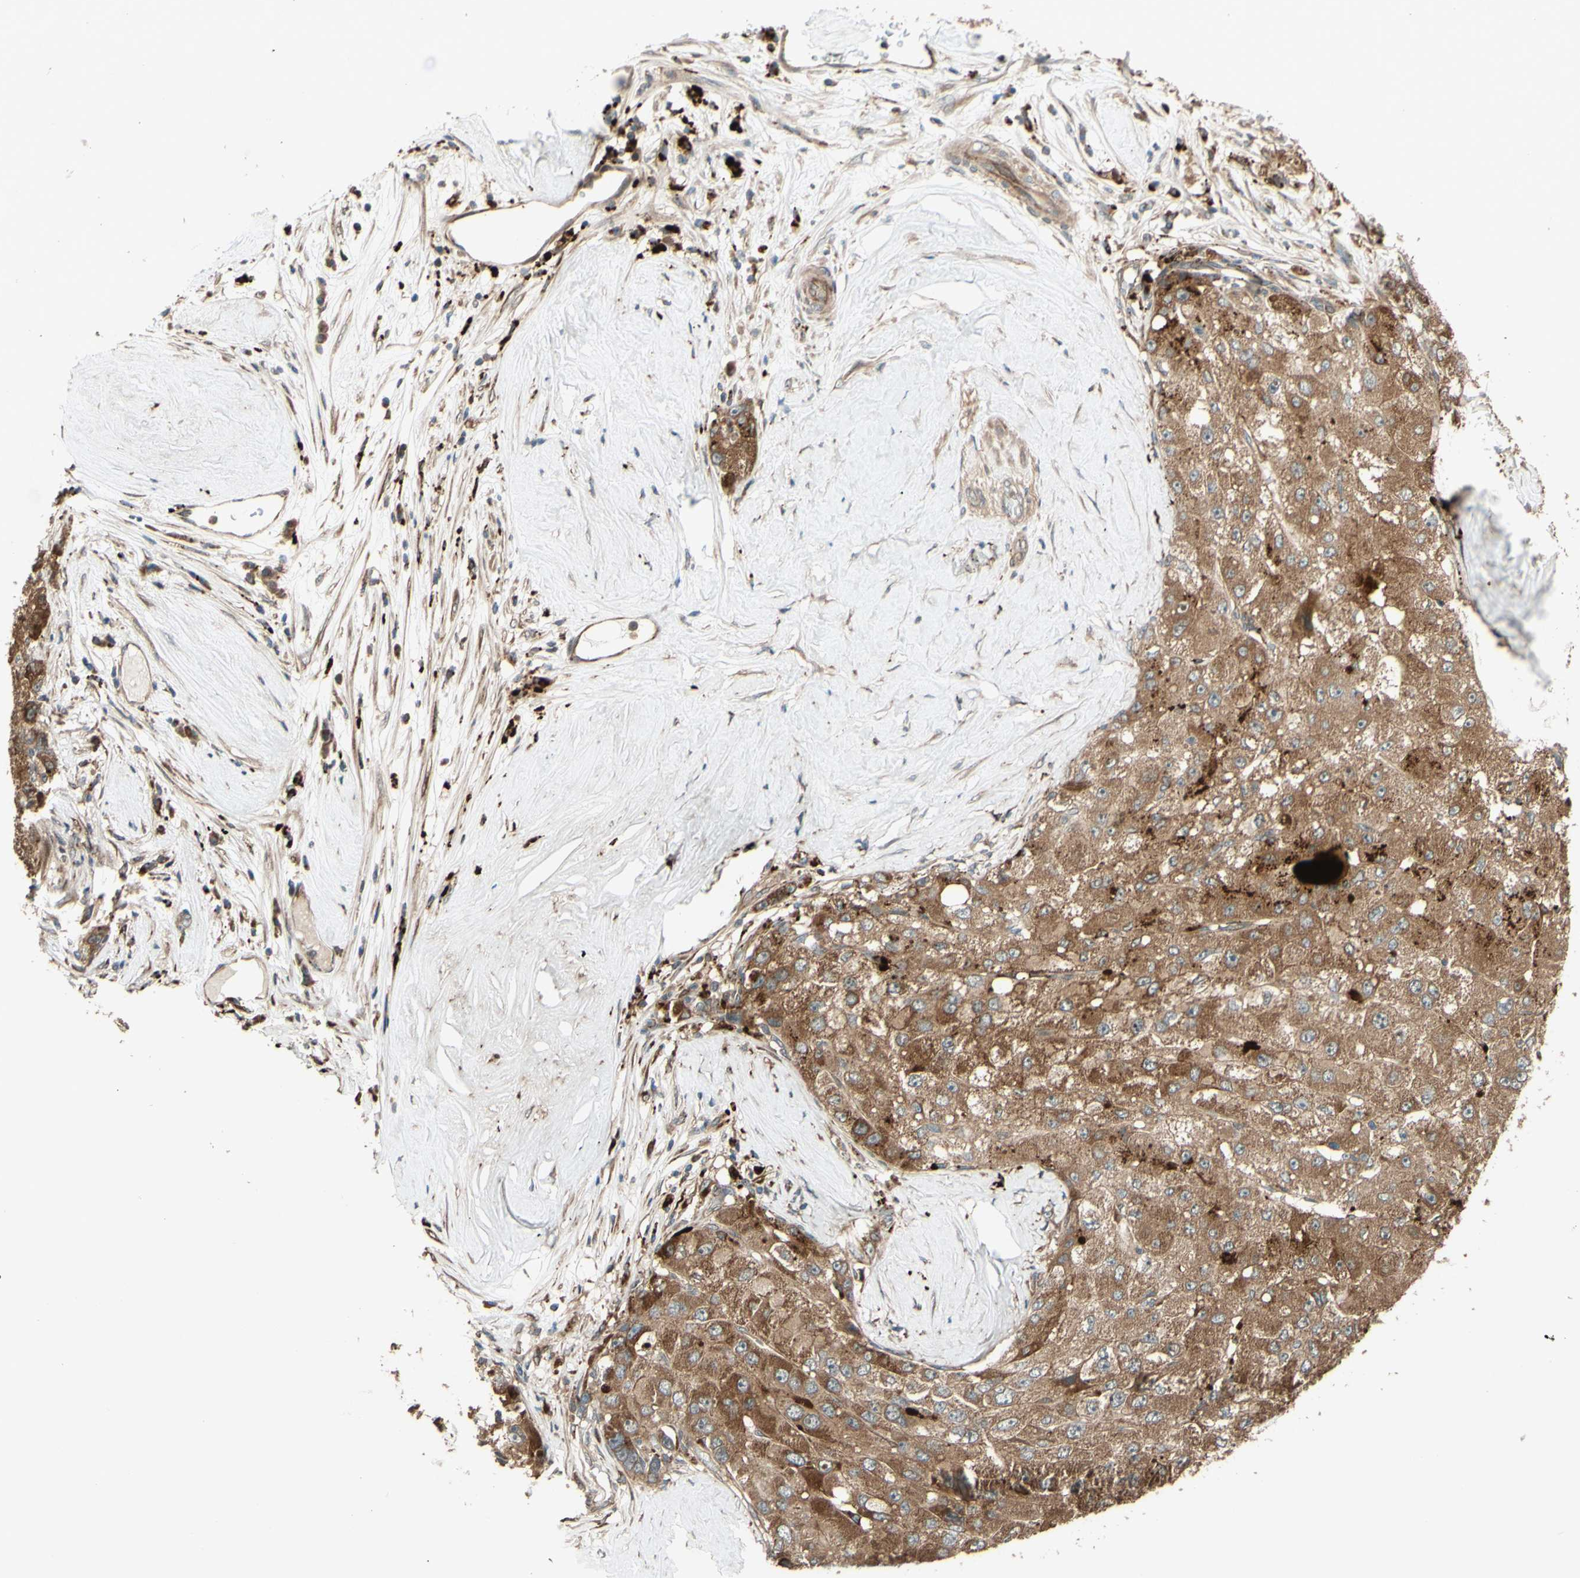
{"staining": {"intensity": "moderate", "quantity": ">75%", "location": "cytoplasmic/membranous"}, "tissue": "liver cancer", "cell_type": "Tumor cells", "image_type": "cancer", "snomed": [{"axis": "morphology", "description": "Carcinoma, Hepatocellular, NOS"}, {"axis": "topography", "description": "Liver"}], "caption": "About >75% of tumor cells in human hepatocellular carcinoma (liver) display moderate cytoplasmic/membranous protein staining as visualized by brown immunohistochemical staining.", "gene": "RNF19A", "patient": {"sex": "male", "age": 80}}